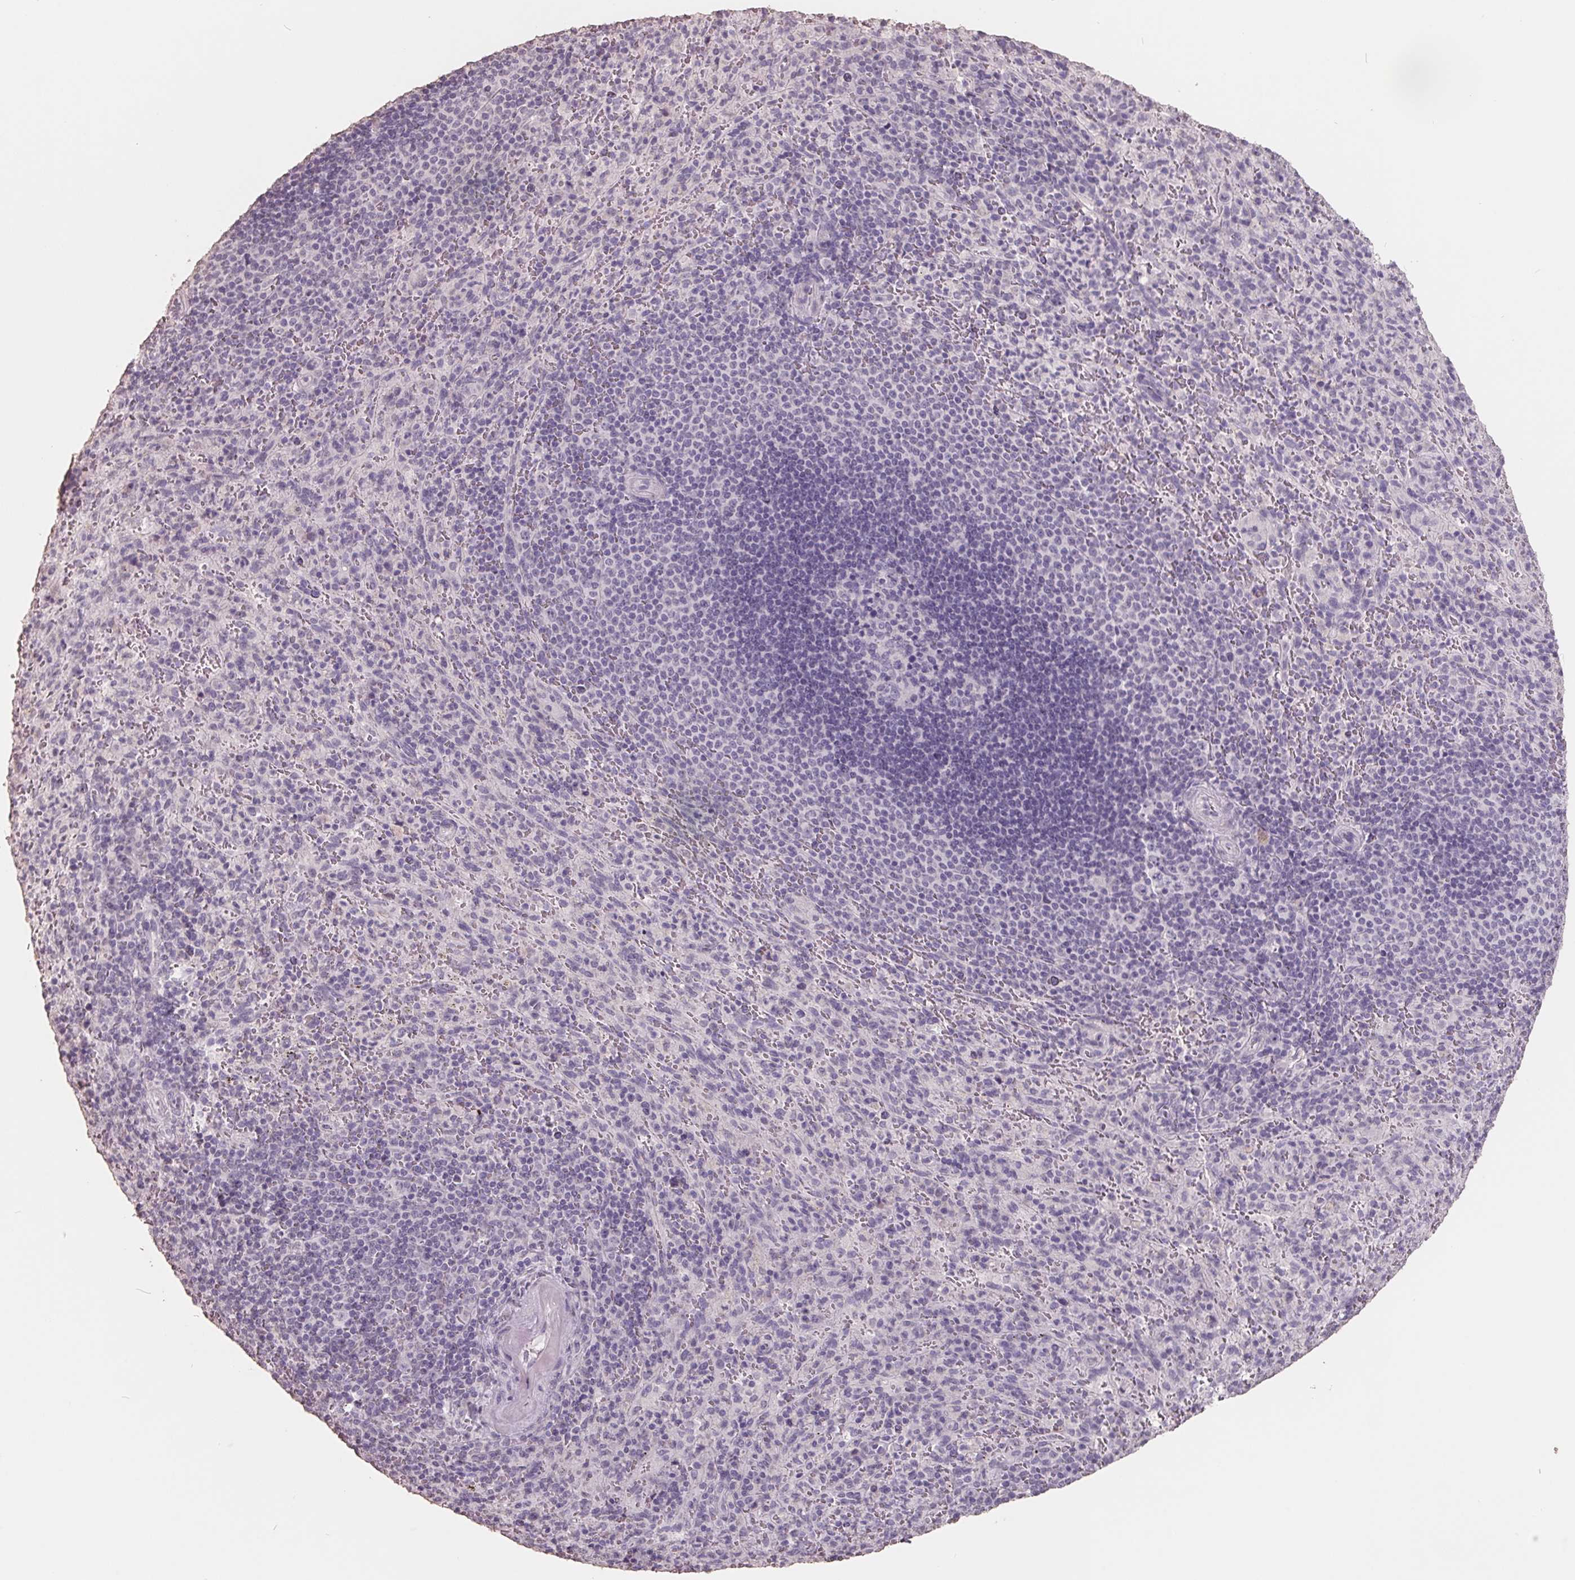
{"staining": {"intensity": "negative", "quantity": "none", "location": "none"}, "tissue": "spleen", "cell_type": "Cells in red pulp", "image_type": "normal", "snomed": [{"axis": "morphology", "description": "Normal tissue, NOS"}, {"axis": "topography", "description": "Spleen"}], "caption": "This is an IHC image of unremarkable human spleen. There is no staining in cells in red pulp.", "gene": "FTCD", "patient": {"sex": "male", "age": 57}}